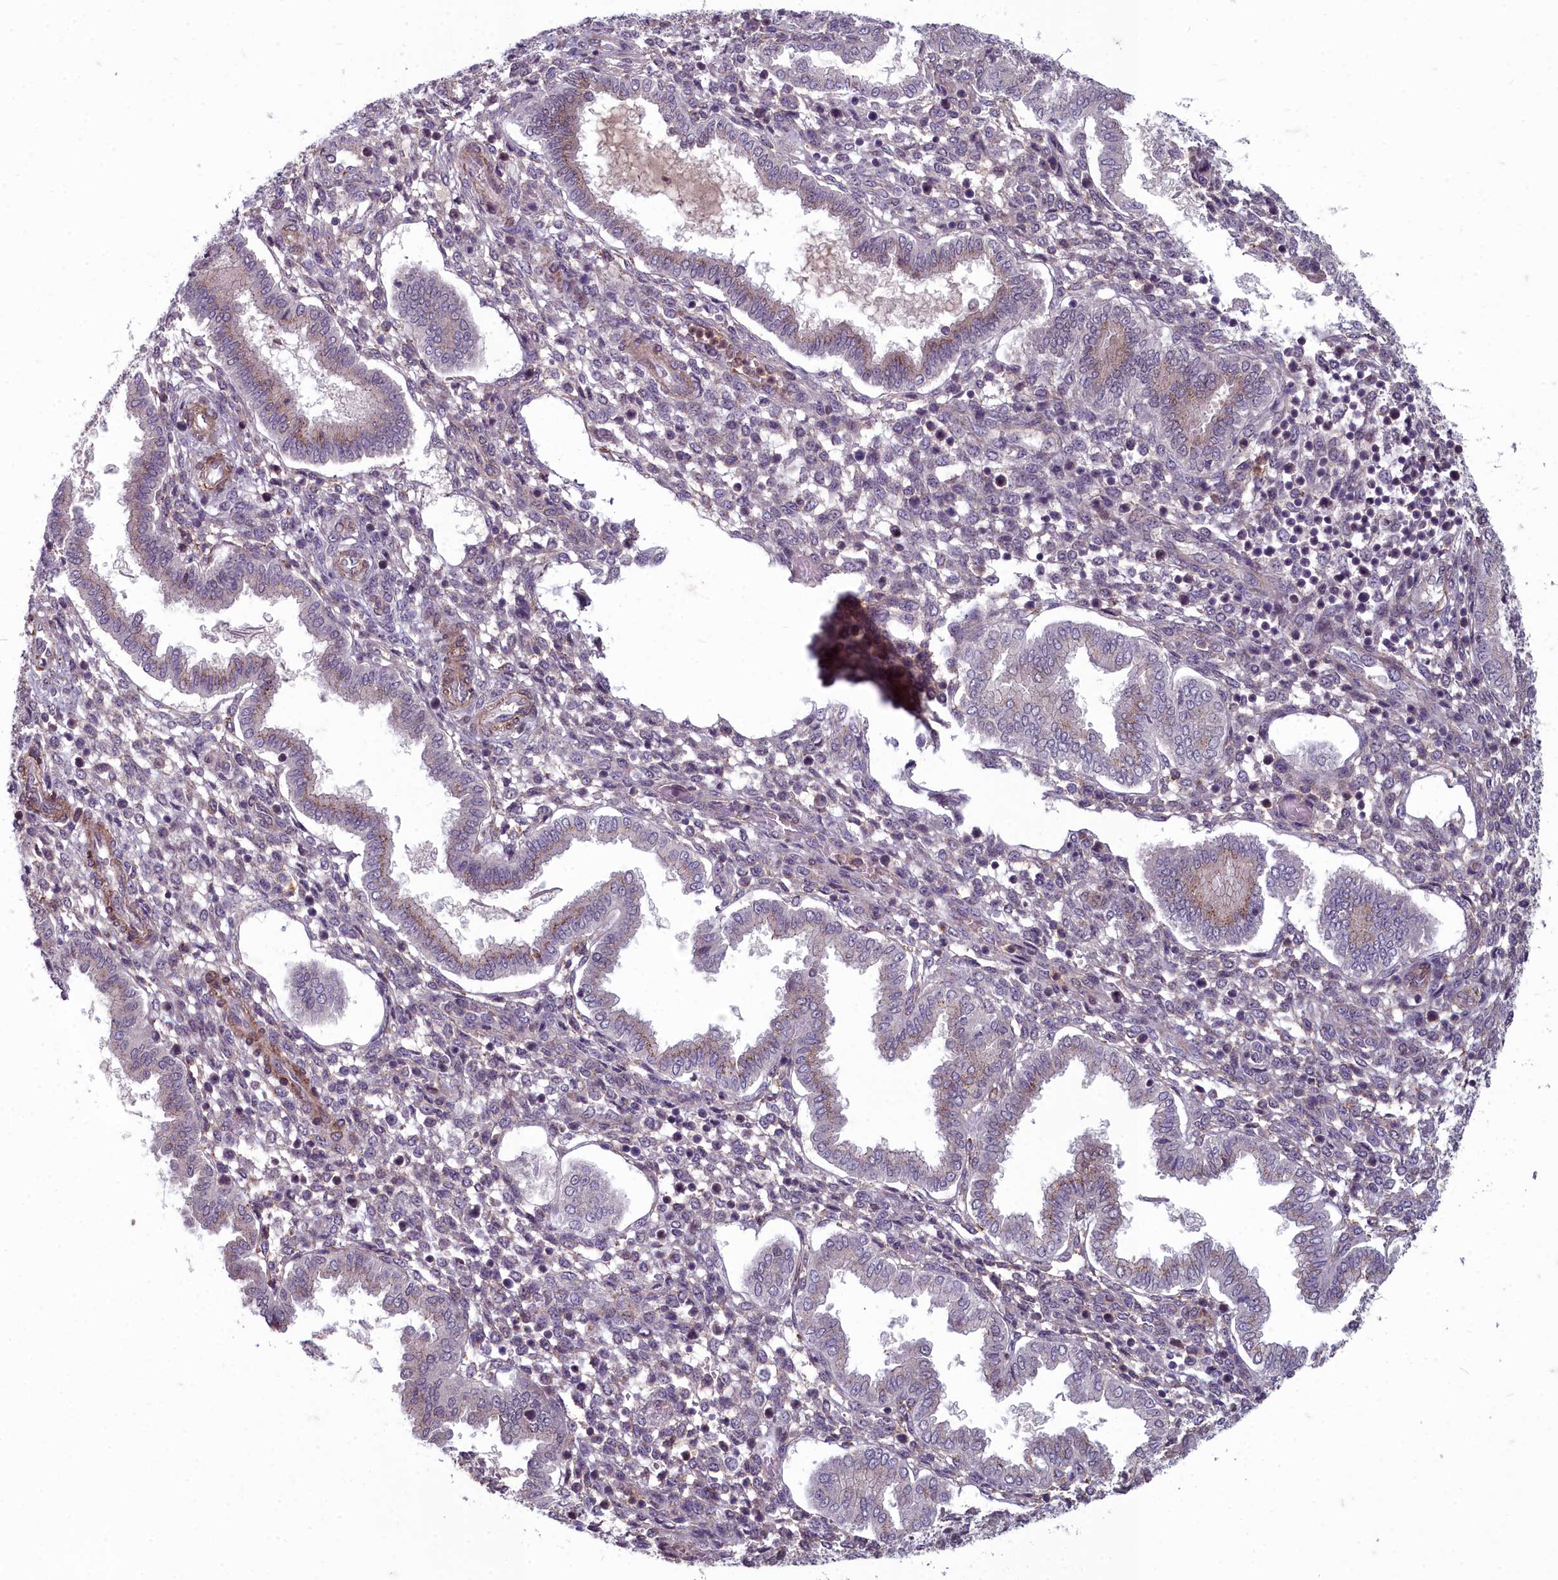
{"staining": {"intensity": "negative", "quantity": "none", "location": "none"}, "tissue": "endometrium", "cell_type": "Cells in endometrial stroma", "image_type": "normal", "snomed": [{"axis": "morphology", "description": "Normal tissue, NOS"}, {"axis": "topography", "description": "Endometrium"}], "caption": "Immunohistochemical staining of unremarkable endometrium reveals no significant positivity in cells in endometrial stroma. (DAB IHC, high magnification).", "gene": "ZNF626", "patient": {"sex": "female", "age": 24}}